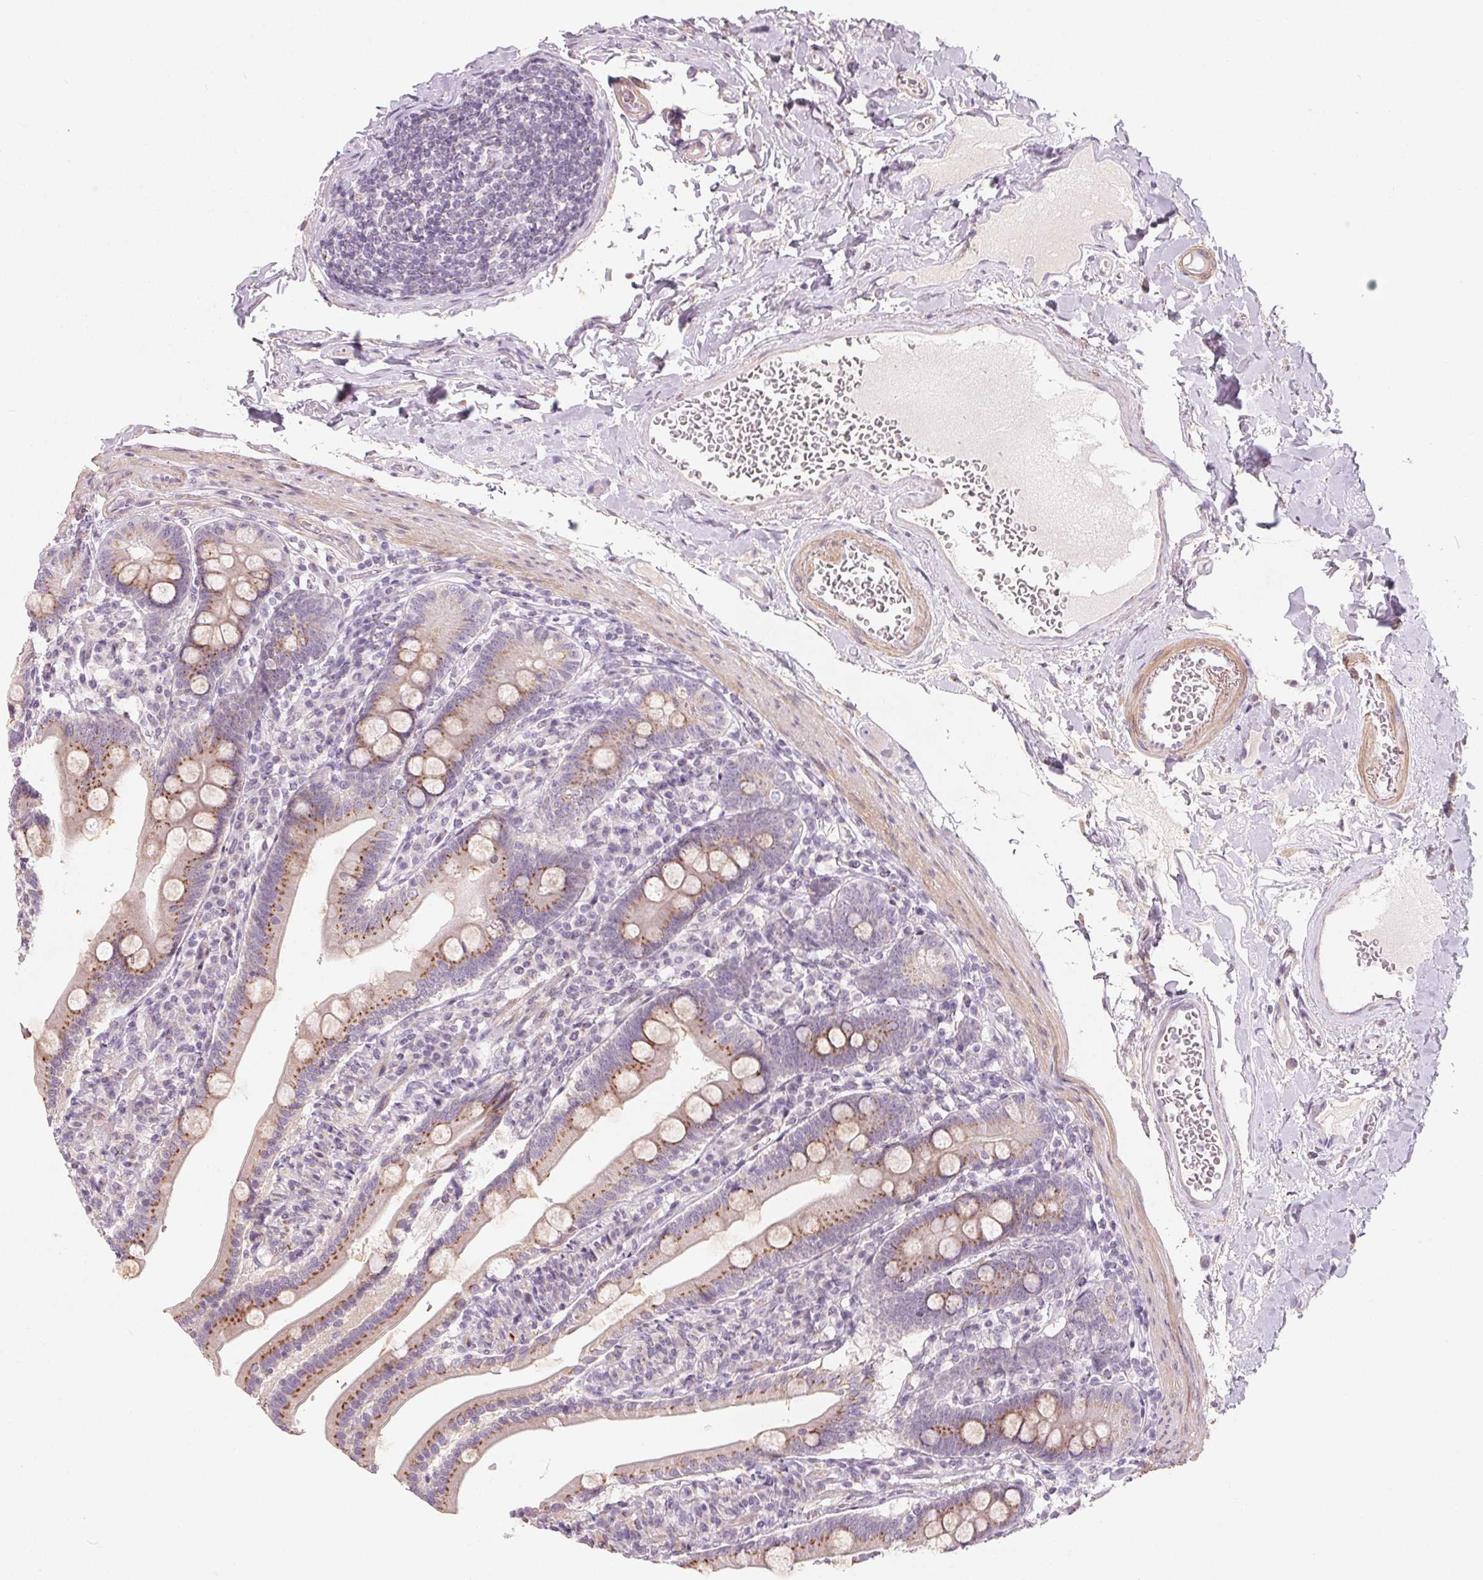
{"staining": {"intensity": "moderate", "quantity": ">75%", "location": "cytoplasmic/membranous"}, "tissue": "duodenum", "cell_type": "Glandular cells", "image_type": "normal", "snomed": [{"axis": "morphology", "description": "Normal tissue, NOS"}, {"axis": "topography", "description": "Duodenum"}], "caption": "Protein staining of benign duodenum shows moderate cytoplasmic/membranous expression in approximately >75% of glandular cells. (IHC, brightfield microscopy, high magnification).", "gene": "DRAM2", "patient": {"sex": "female", "age": 67}}